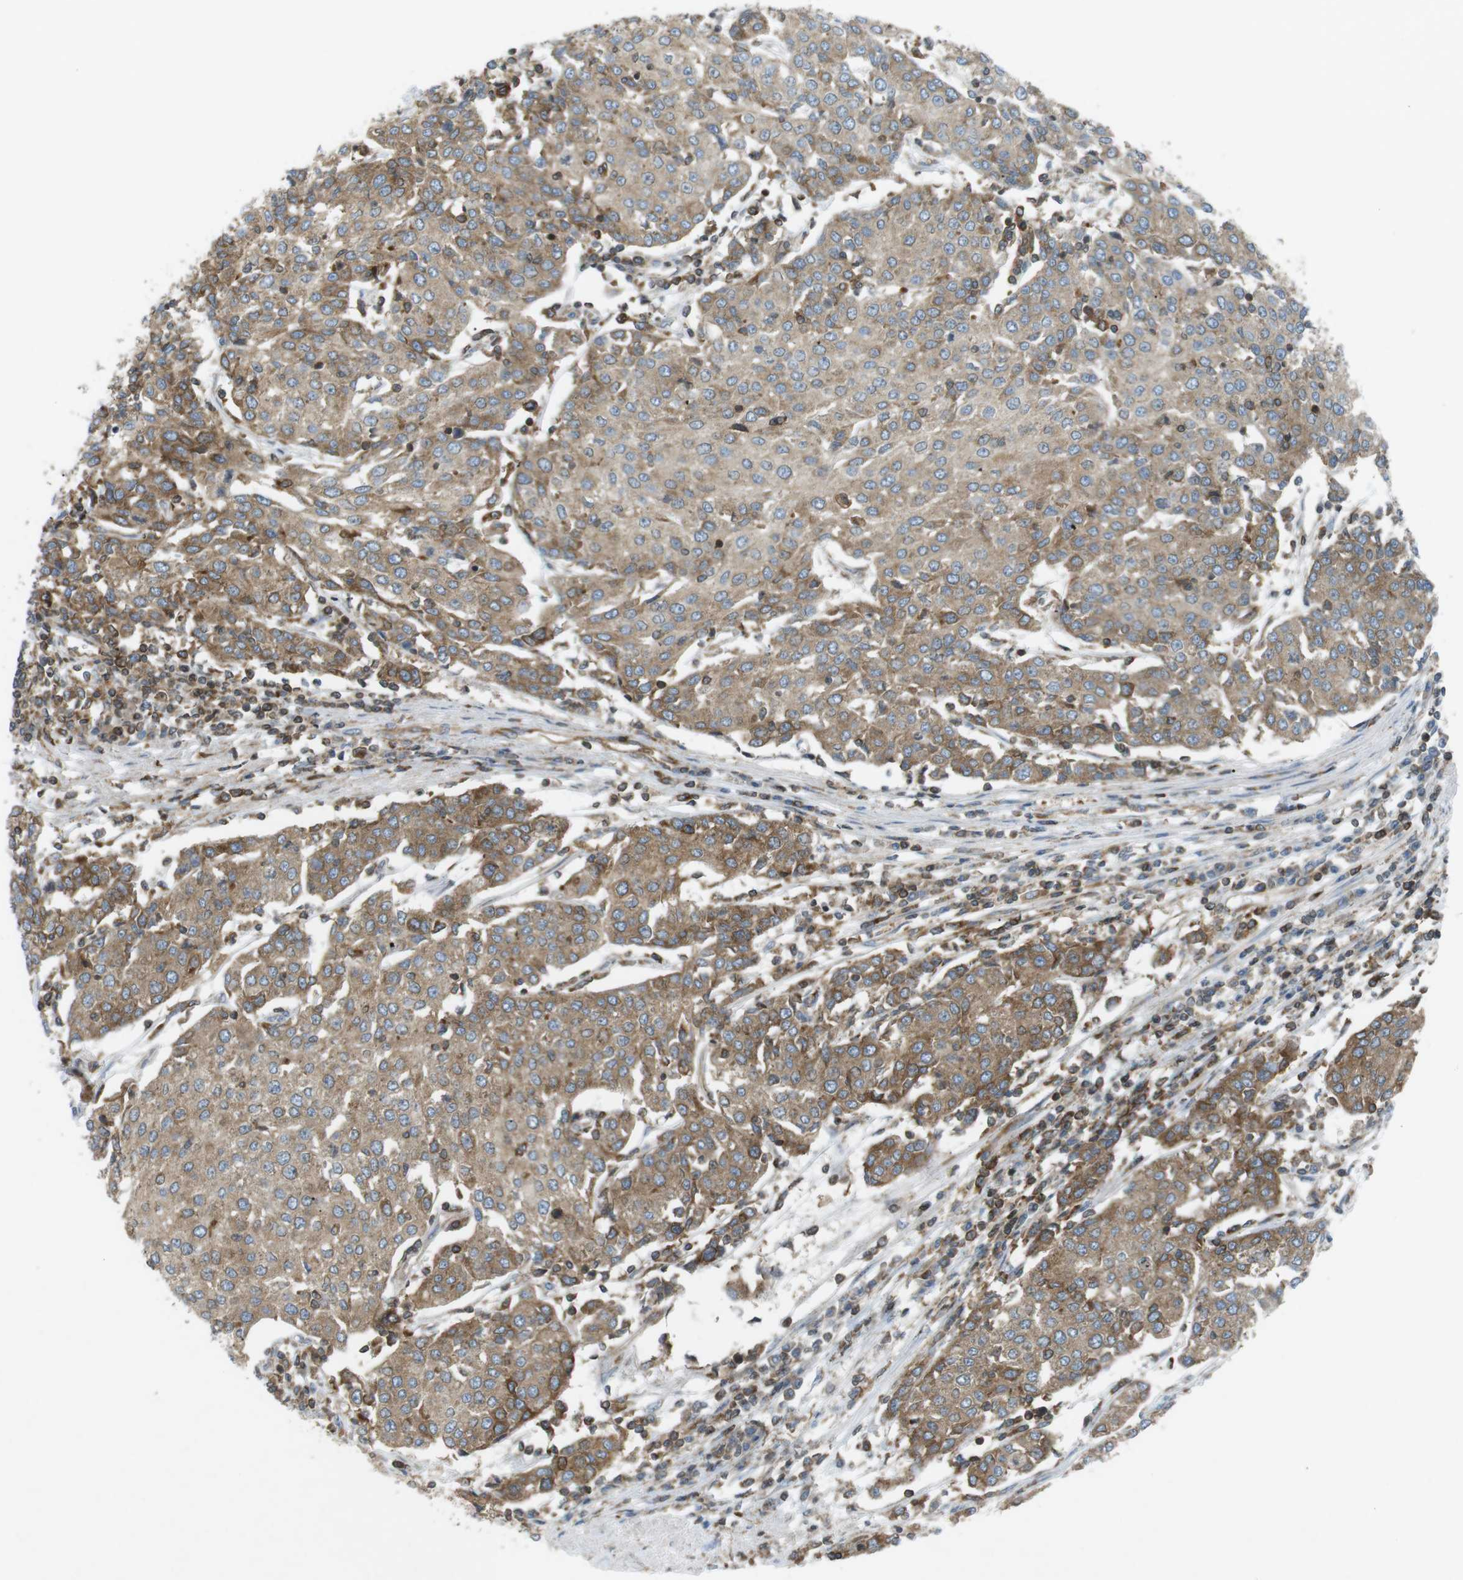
{"staining": {"intensity": "moderate", "quantity": "25%-75%", "location": "cytoplasmic/membranous"}, "tissue": "urothelial cancer", "cell_type": "Tumor cells", "image_type": "cancer", "snomed": [{"axis": "morphology", "description": "Urothelial carcinoma, High grade"}, {"axis": "topography", "description": "Urinary bladder"}], "caption": "An image of human urothelial carcinoma (high-grade) stained for a protein reveals moderate cytoplasmic/membranous brown staining in tumor cells.", "gene": "FLII", "patient": {"sex": "female", "age": 85}}